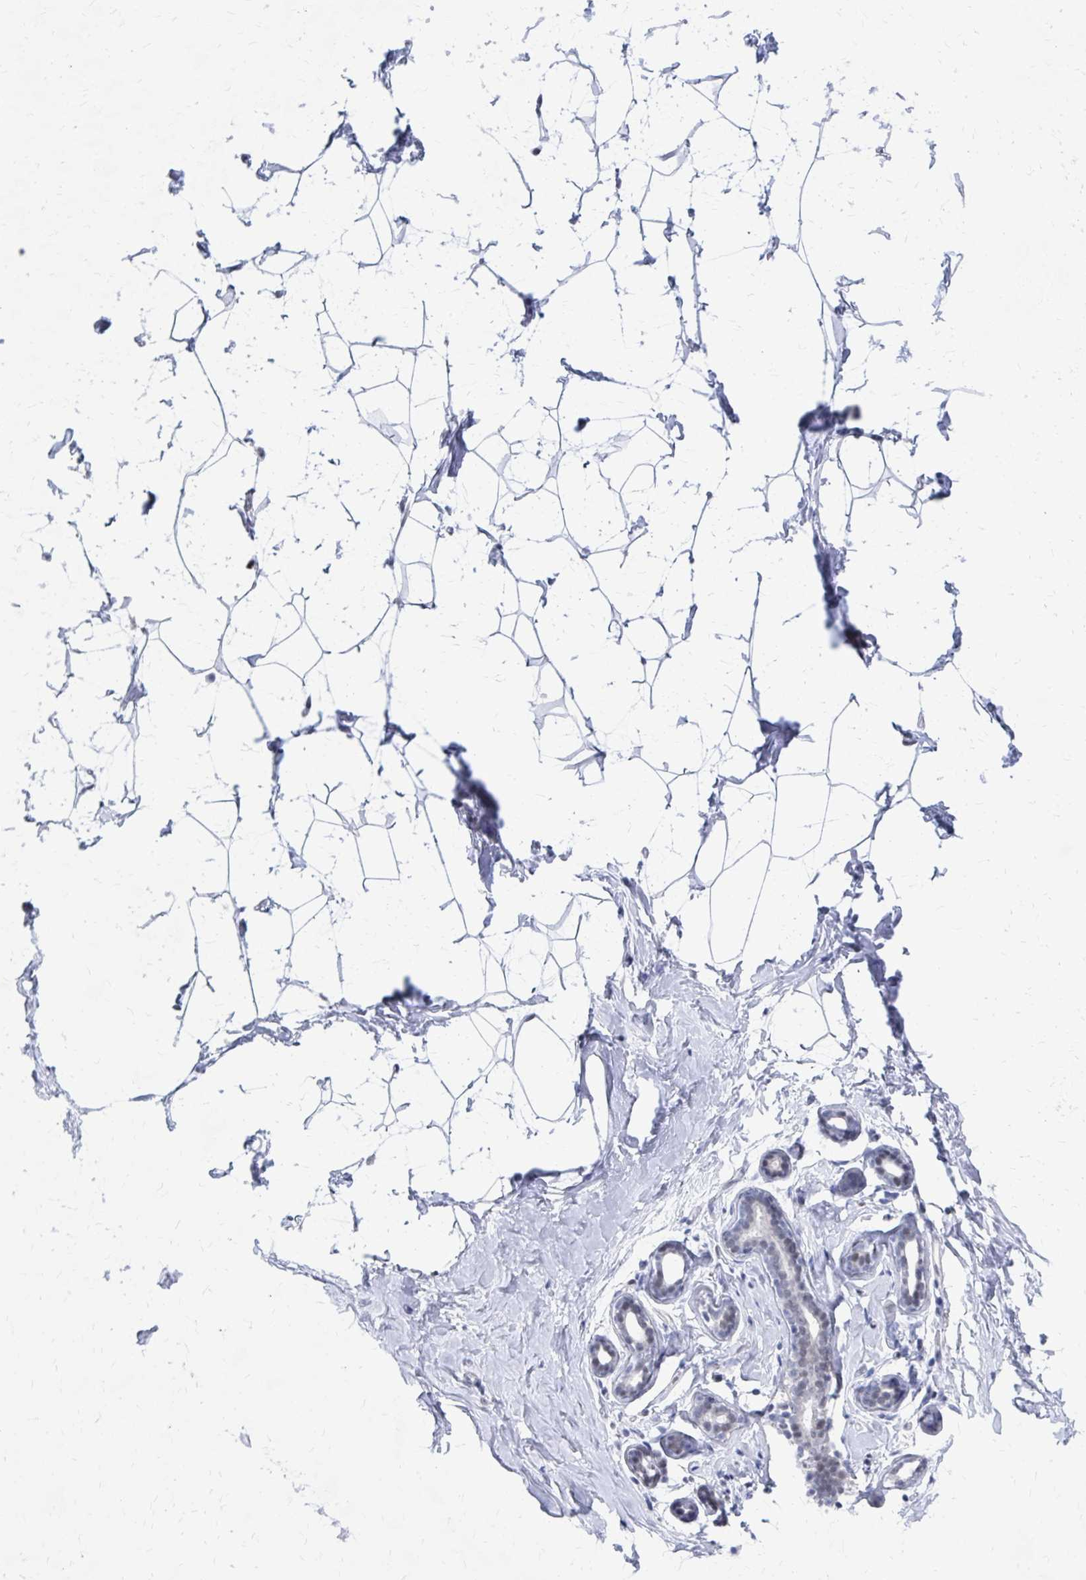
{"staining": {"intensity": "negative", "quantity": "none", "location": "none"}, "tissue": "breast", "cell_type": "Adipocytes", "image_type": "normal", "snomed": [{"axis": "morphology", "description": "Normal tissue, NOS"}, {"axis": "topography", "description": "Breast"}], "caption": "Photomicrograph shows no protein positivity in adipocytes of benign breast.", "gene": "CDIN1", "patient": {"sex": "female", "age": 32}}